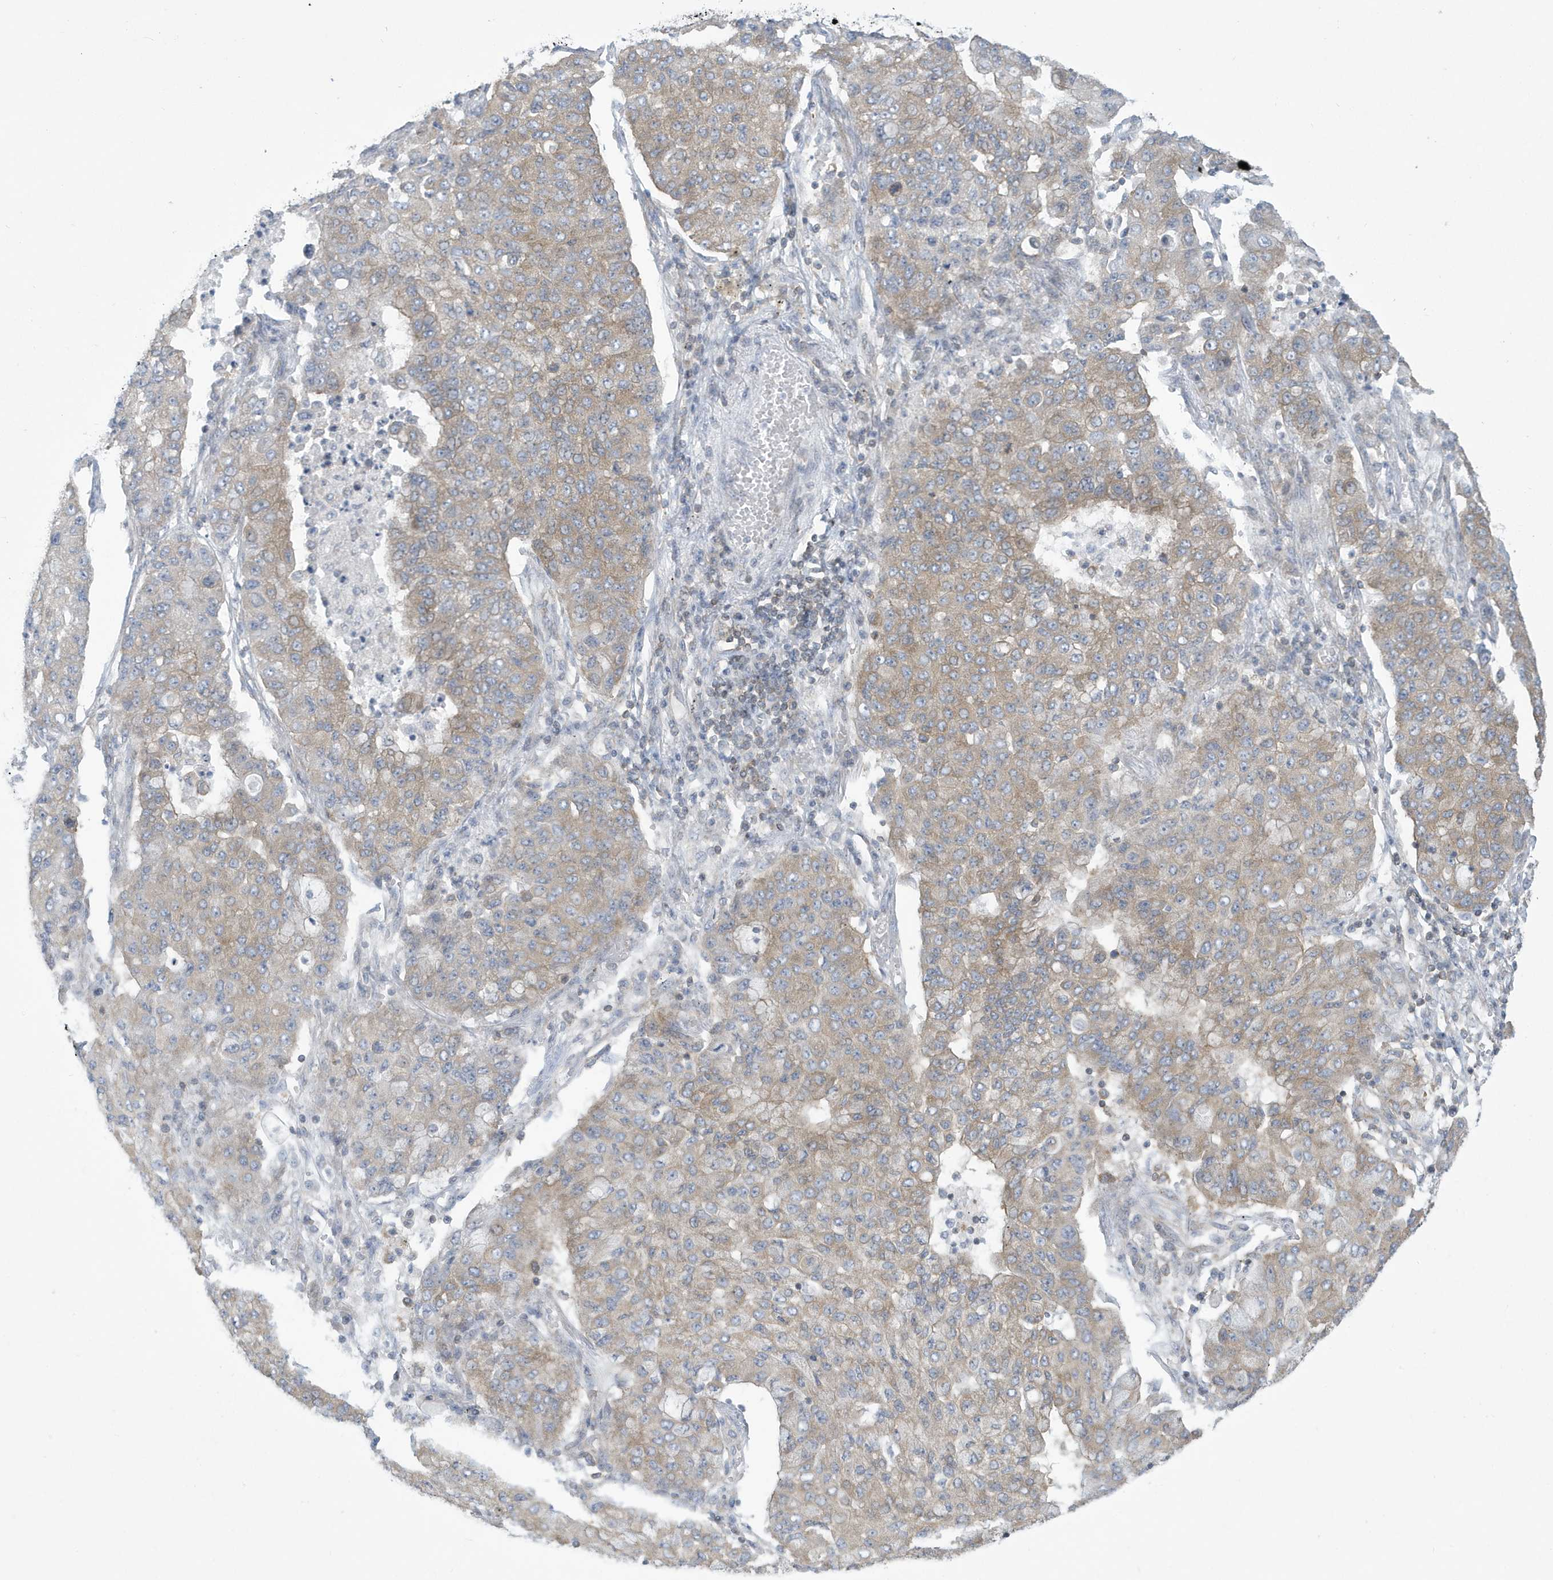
{"staining": {"intensity": "weak", "quantity": "<25%", "location": "cytoplasmic/membranous"}, "tissue": "lung cancer", "cell_type": "Tumor cells", "image_type": "cancer", "snomed": [{"axis": "morphology", "description": "Squamous cell carcinoma, NOS"}, {"axis": "topography", "description": "Lung"}], "caption": "DAB immunohistochemical staining of human squamous cell carcinoma (lung) reveals no significant staining in tumor cells.", "gene": "SLAMF9", "patient": {"sex": "male", "age": 74}}